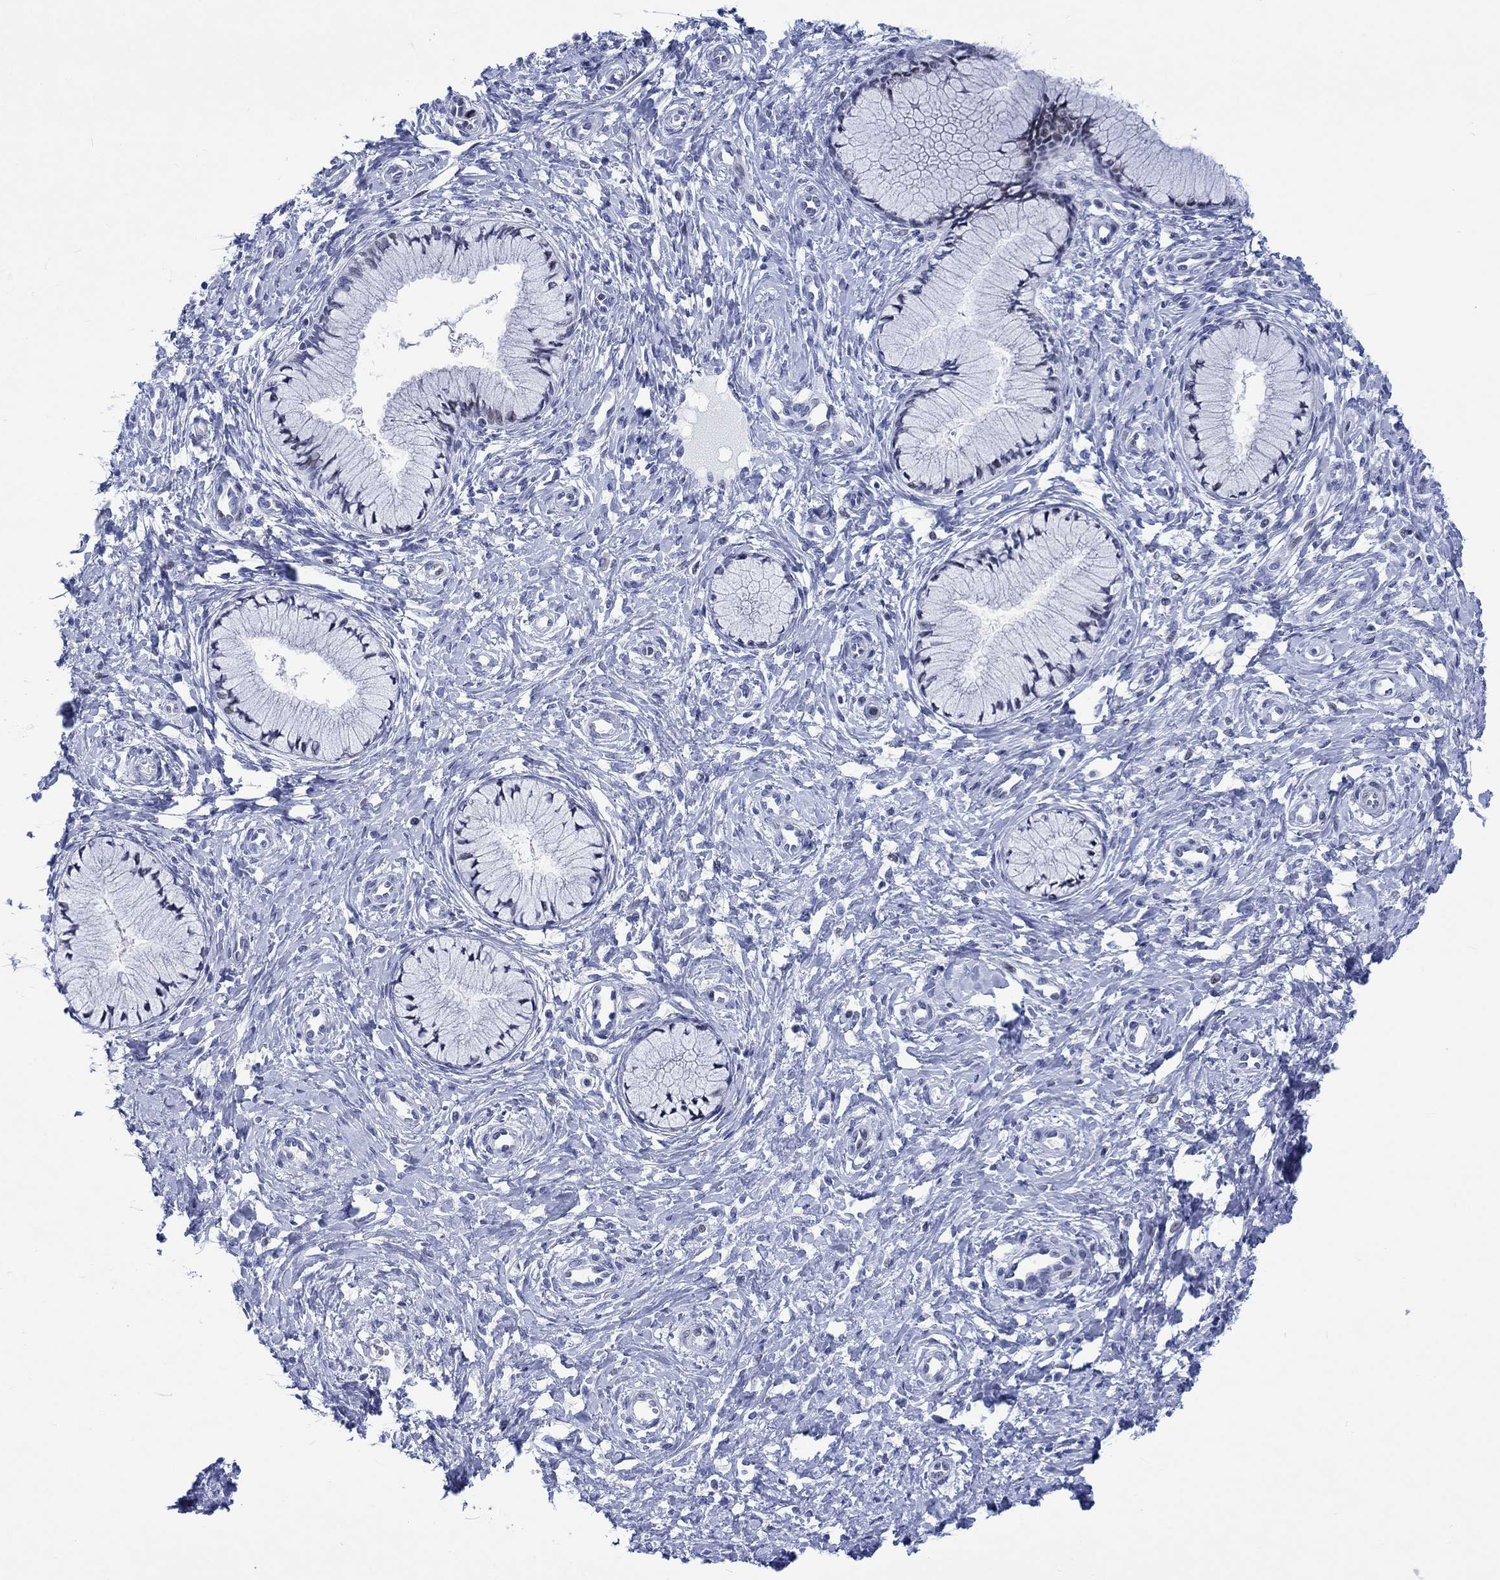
{"staining": {"intensity": "negative", "quantity": "none", "location": "none"}, "tissue": "cervix", "cell_type": "Glandular cells", "image_type": "normal", "snomed": [{"axis": "morphology", "description": "Normal tissue, NOS"}, {"axis": "topography", "description": "Cervix"}], "caption": "Immunohistochemical staining of benign cervix shows no significant staining in glandular cells.", "gene": "CDCA2", "patient": {"sex": "female", "age": 37}}